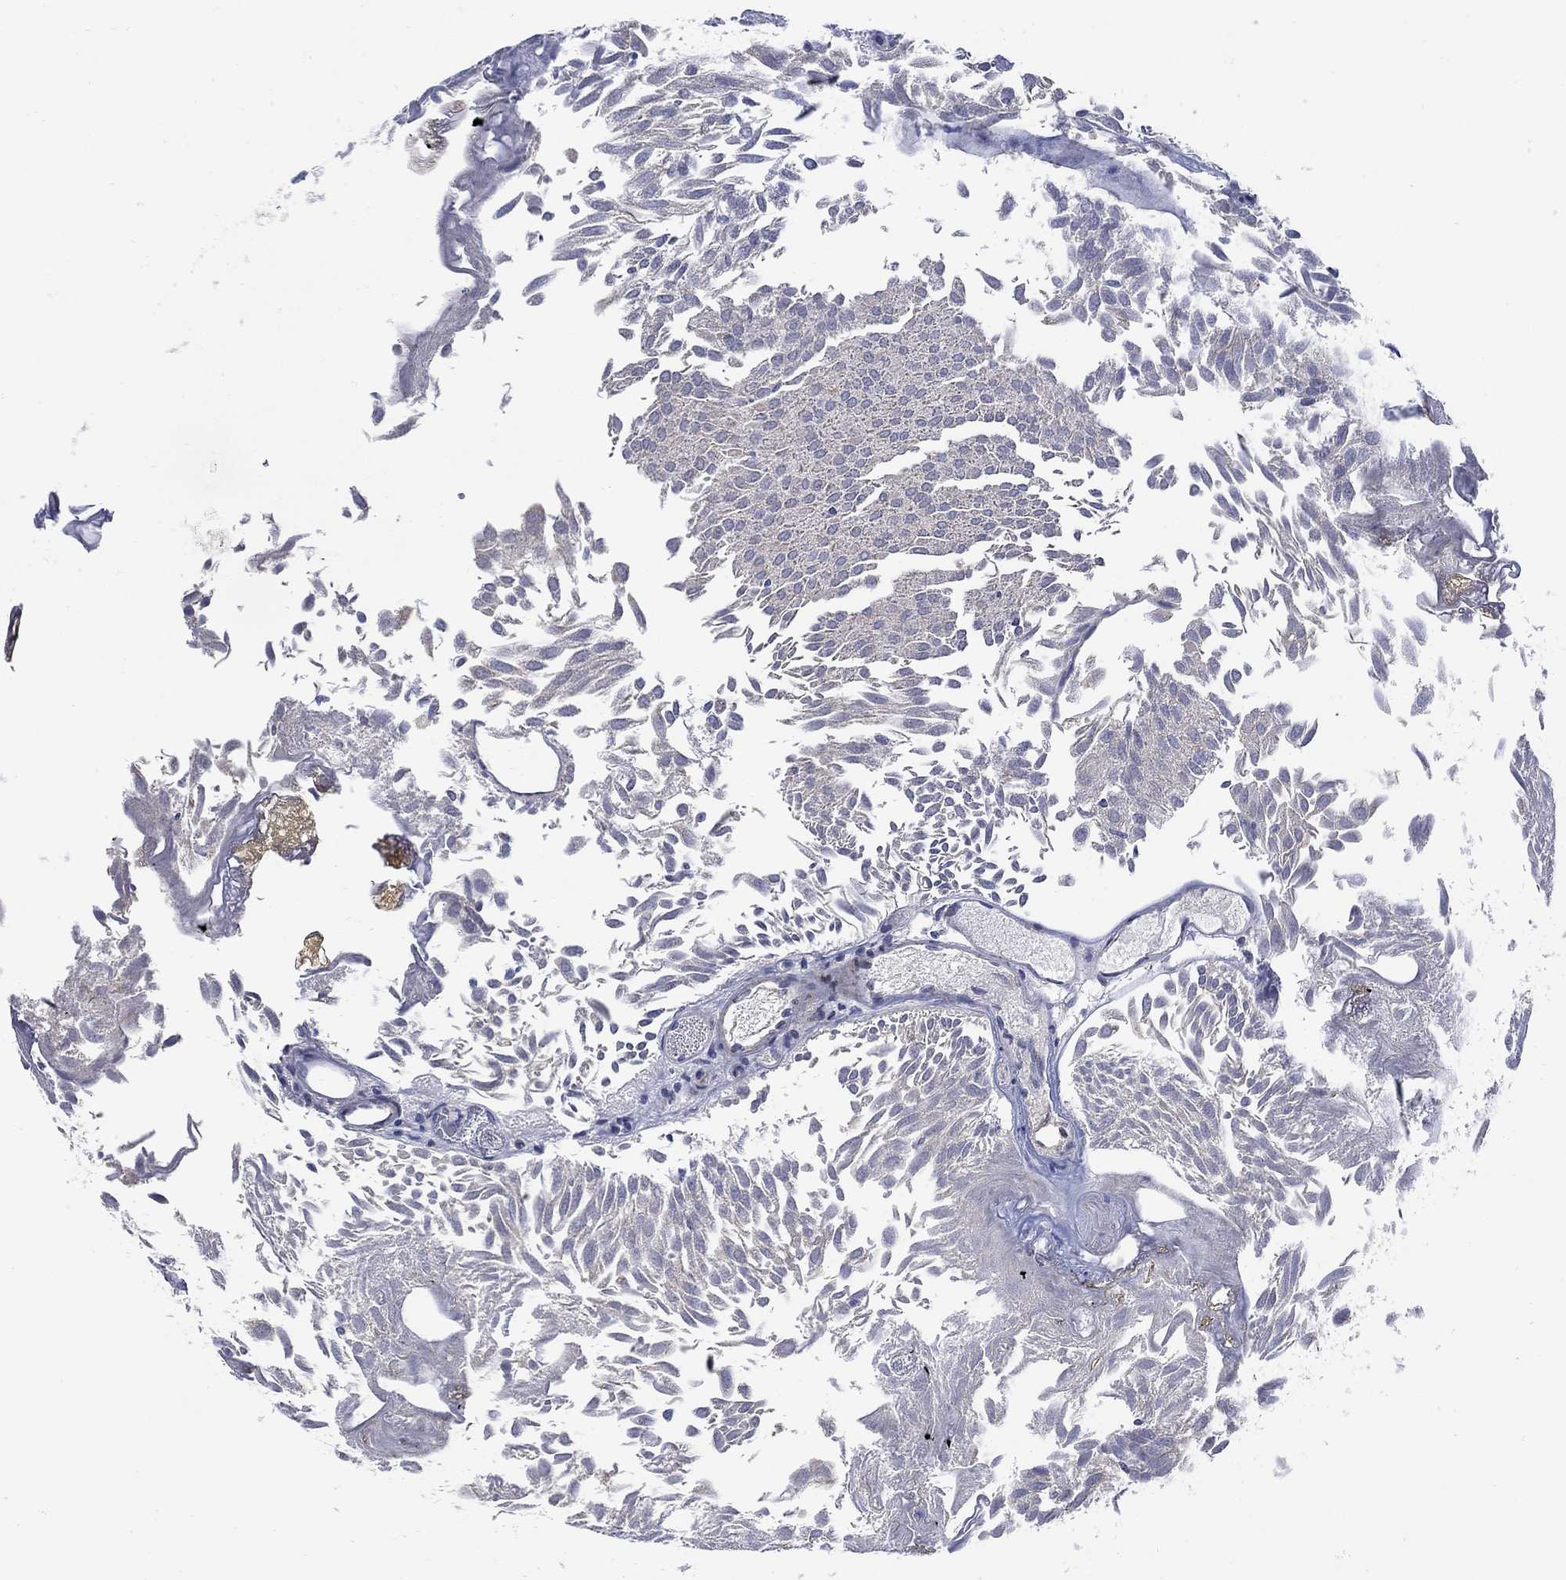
{"staining": {"intensity": "negative", "quantity": "none", "location": "none"}, "tissue": "urothelial cancer", "cell_type": "Tumor cells", "image_type": "cancer", "snomed": [{"axis": "morphology", "description": "Urothelial carcinoma, Low grade"}, {"axis": "topography", "description": "Urinary bladder"}], "caption": "Immunohistochemistry micrograph of human urothelial cancer stained for a protein (brown), which demonstrates no expression in tumor cells.", "gene": "SCN7A", "patient": {"sex": "male", "age": 52}}